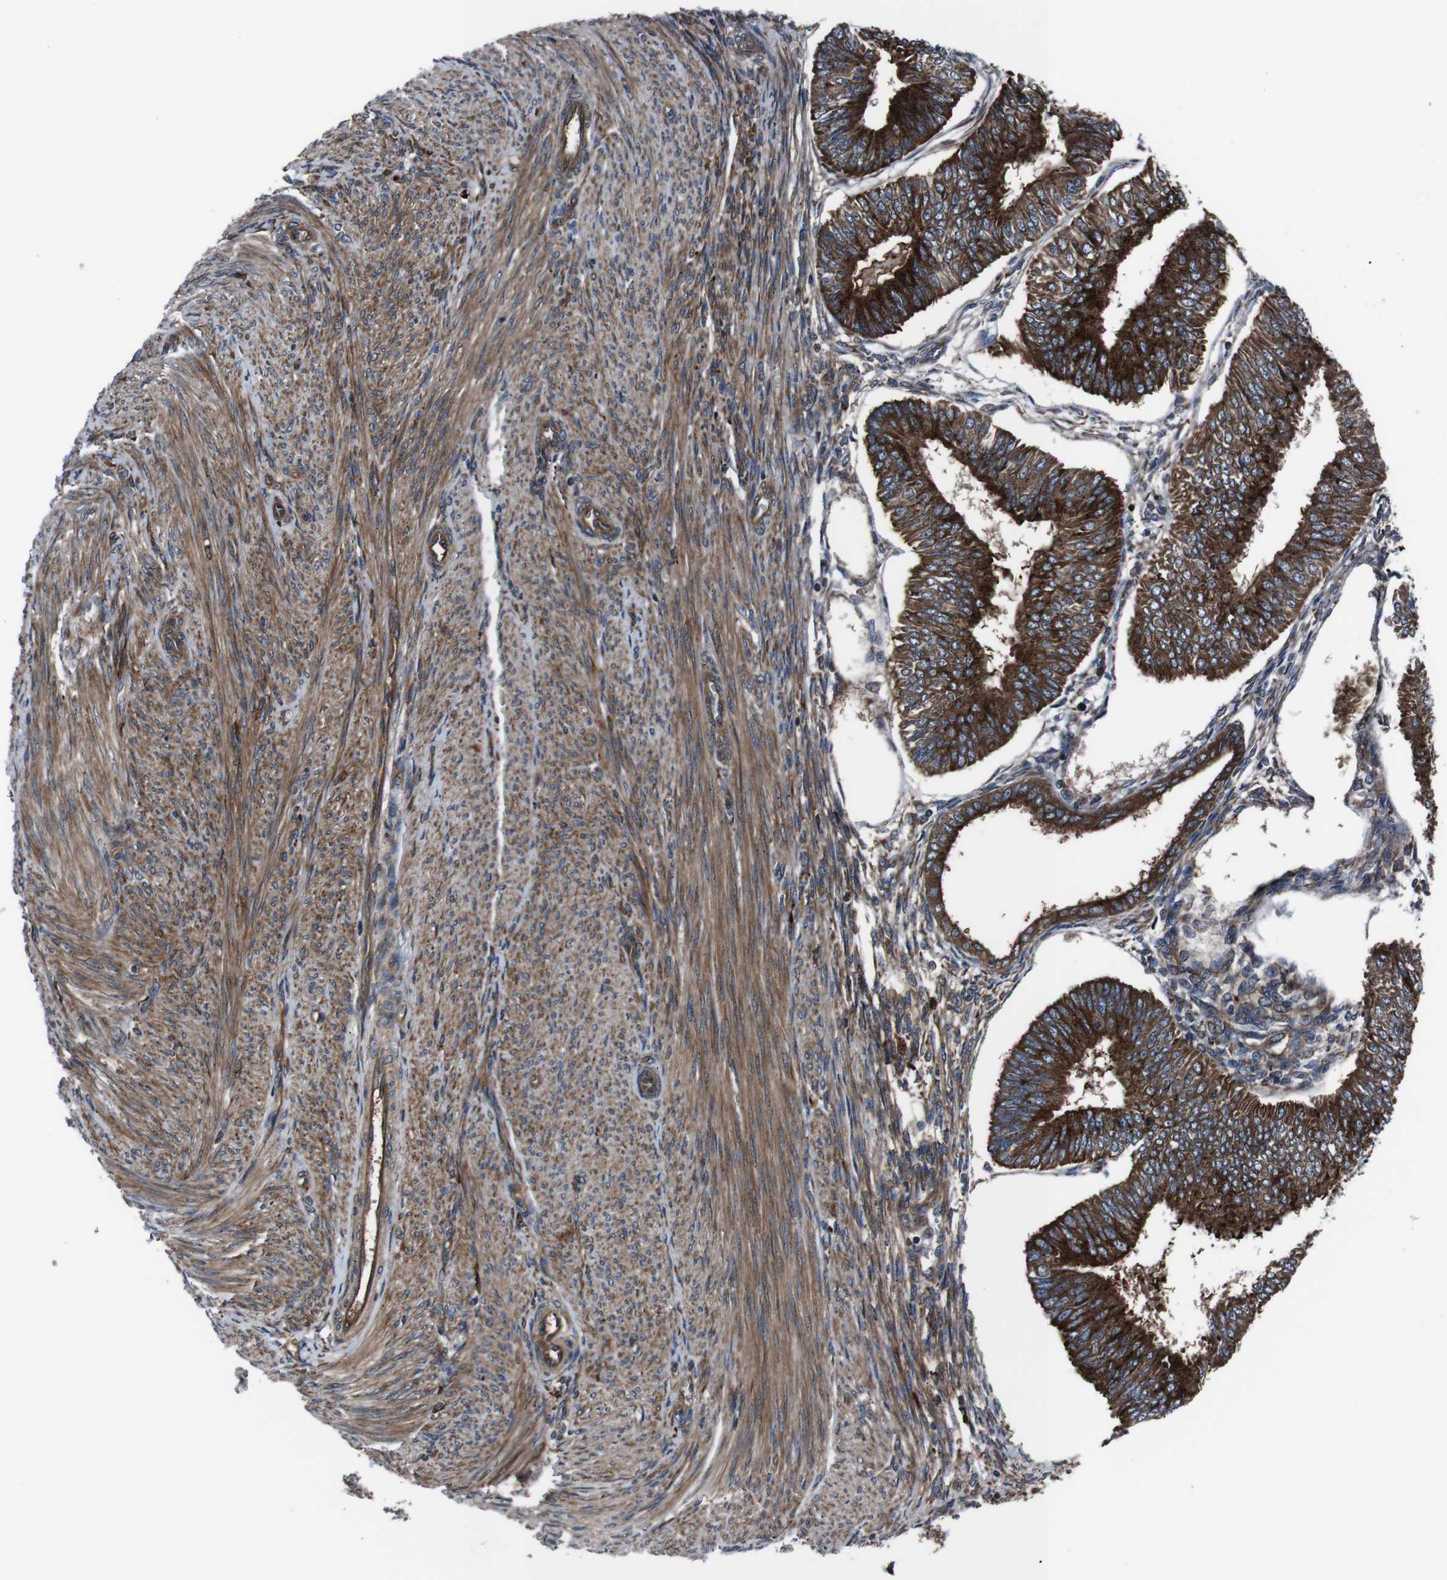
{"staining": {"intensity": "strong", "quantity": ">75%", "location": "cytoplasmic/membranous"}, "tissue": "endometrial cancer", "cell_type": "Tumor cells", "image_type": "cancer", "snomed": [{"axis": "morphology", "description": "Adenocarcinoma, NOS"}, {"axis": "topography", "description": "Endometrium"}], "caption": "A micrograph showing strong cytoplasmic/membranous positivity in about >75% of tumor cells in endometrial cancer (adenocarcinoma), as visualized by brown immunohistochemical staining.", "gene": "EIF4A2", "patient": {"sex": "female", "age": 58}}